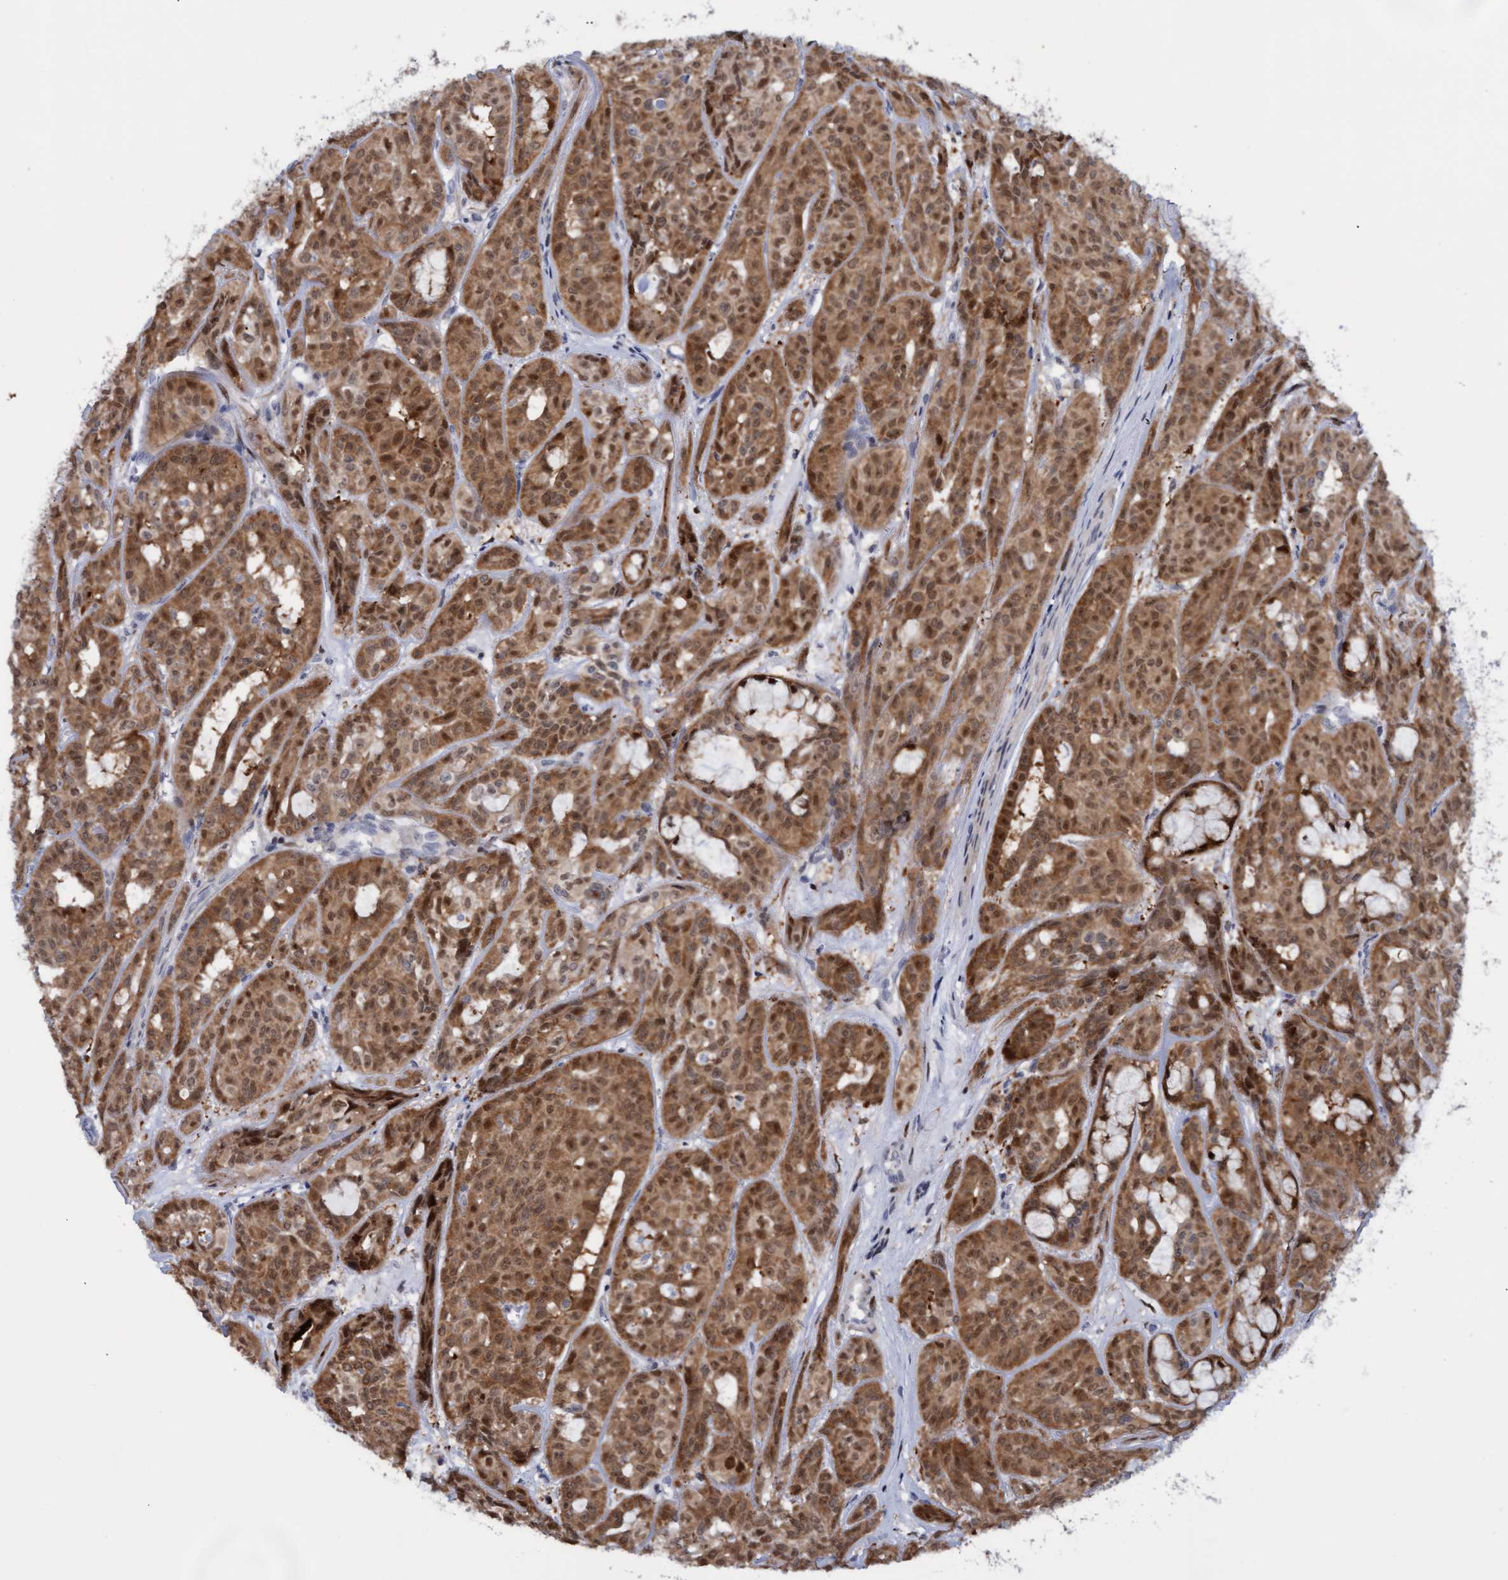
{"staining": {"intensity": "moderate", "quantity": ">75%", "location": "cytoplasmic/membranous,nuclear"}, "tissue": "head and neck cancer", "cell_type": "Tumor cells", "image_type": "cancer", "snomed": [{"axis": "morphology", "description": "Adenocarcinoma, NOS"}, {"axis": "topography", "description": "Salivary gland, NOS"}, {"axis": "topography", "description": "Head-Neck"}], "caption": "Immunohistochemical staining of human head and neck cancer (adenocarcinoma) reveals moderate cytoplasmic/membranous and nuclear protein positivity in about >75% of tumor cells.", "gene": "PINX1", "patient": {"sex": "female", "age": 76}}